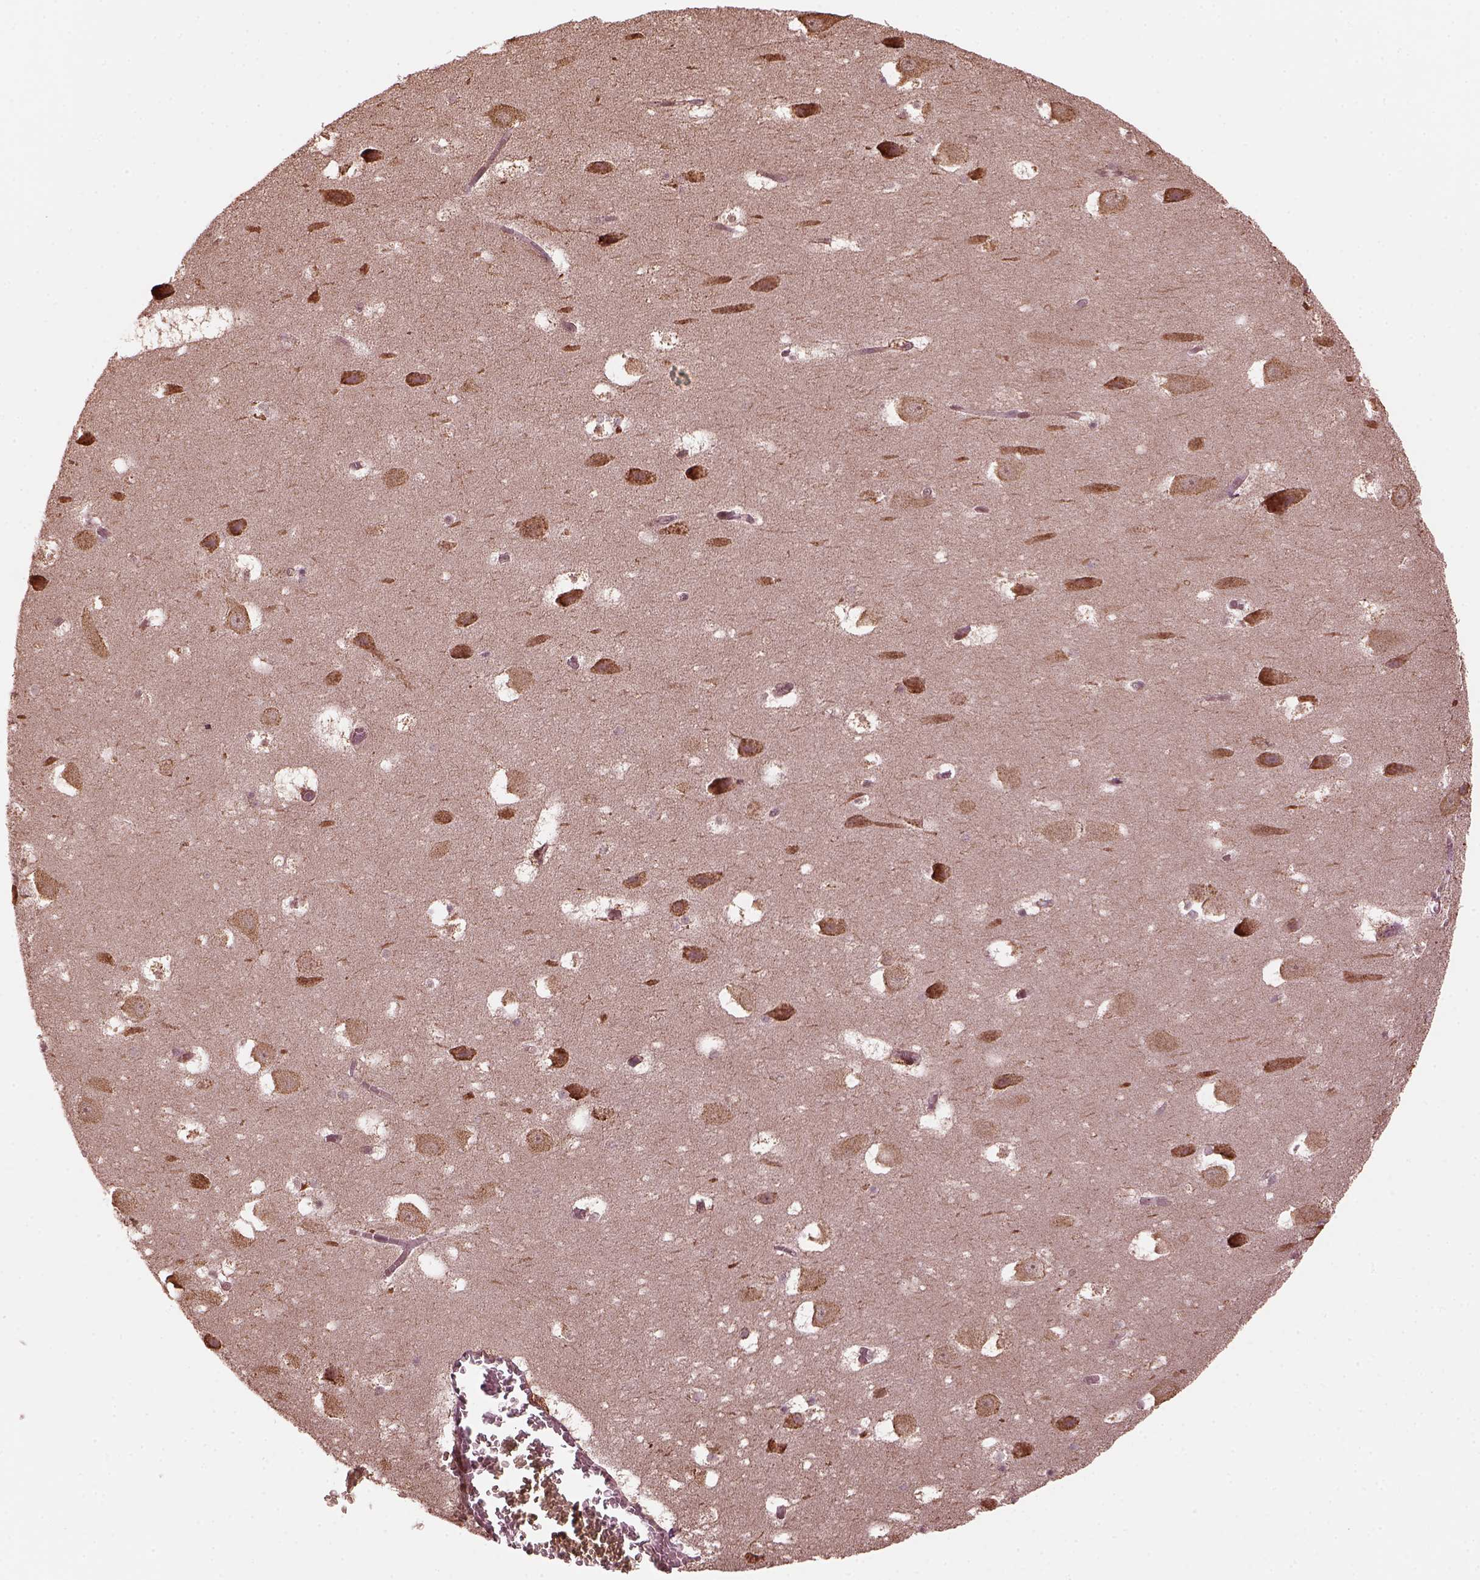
{"staining": {"intensity": "weak", "quantity": ">75%", "location": "cytoplasmic/membranous"}, "tissue": "hippocampus", "cell_type": "Glial cells", "image_type": "normal", "snomed": [{"axis": "morphology", "description": "Normal tissue, NOS"}, {"axis": "topography", "description": "Hippocampus"}], "caption": "The immunohistochemical stain highlights weak cytoplasmic/membranous staining in glial cells of benign hippocampus.", "gene": "ZNF292", "patient": {"sex": "male", "age": 45}}